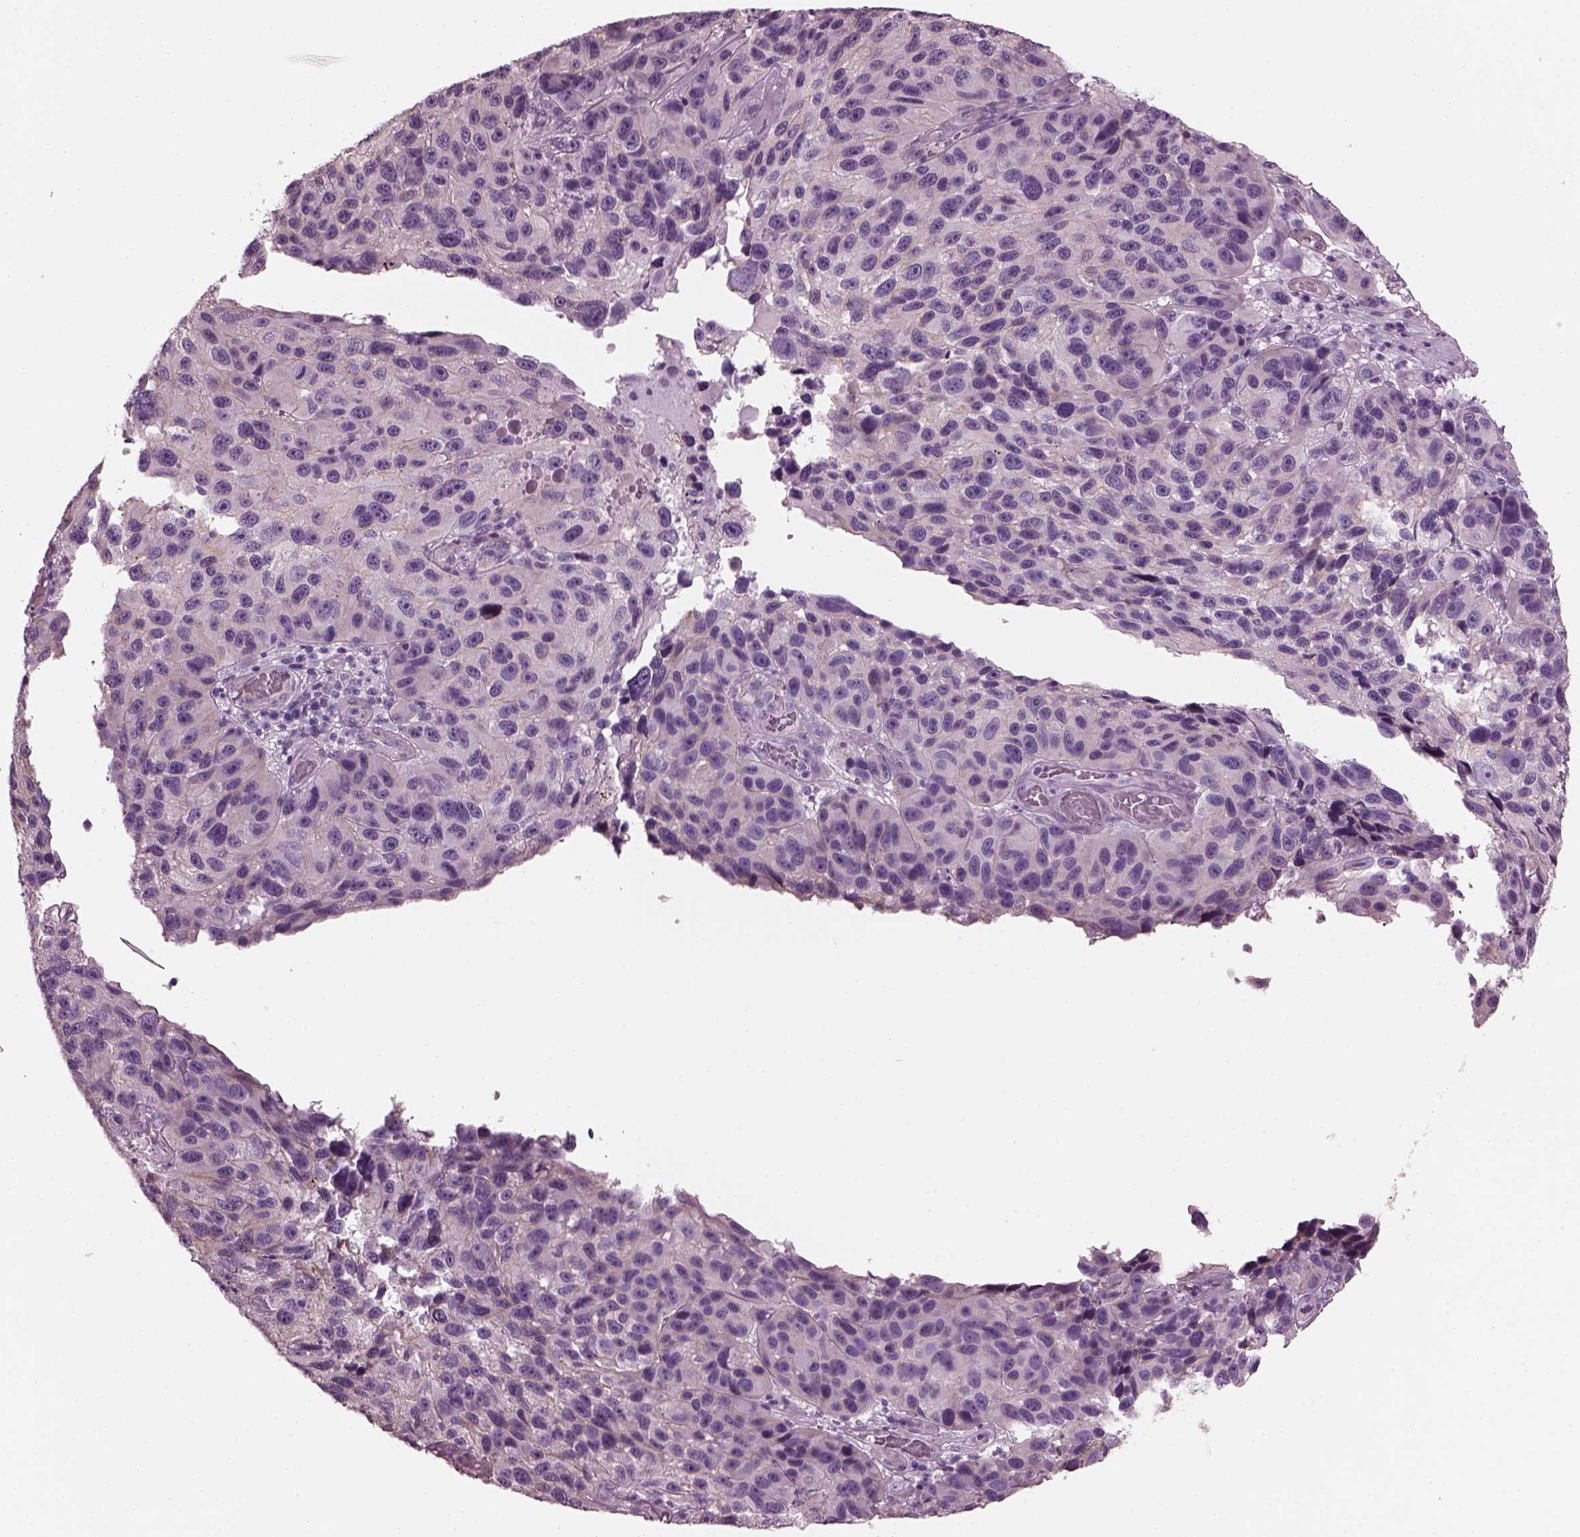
{"staining": {"intensity": "negative", "quantity": "none", "location": "none"}, "tissue": "melanoma", "cell_type": "Tumor cells", "image_type": "cancer", "snomed": [{"axis": "morphology", "description": "Malignant melanoma, NOS"}, {"axis": "topography", "description": "Skin"}], "caption": "Tumor cells show no significant protein staining in melanoma.", "gene": "BFSP1", "patient": {"sex": "male", "age": 53}}